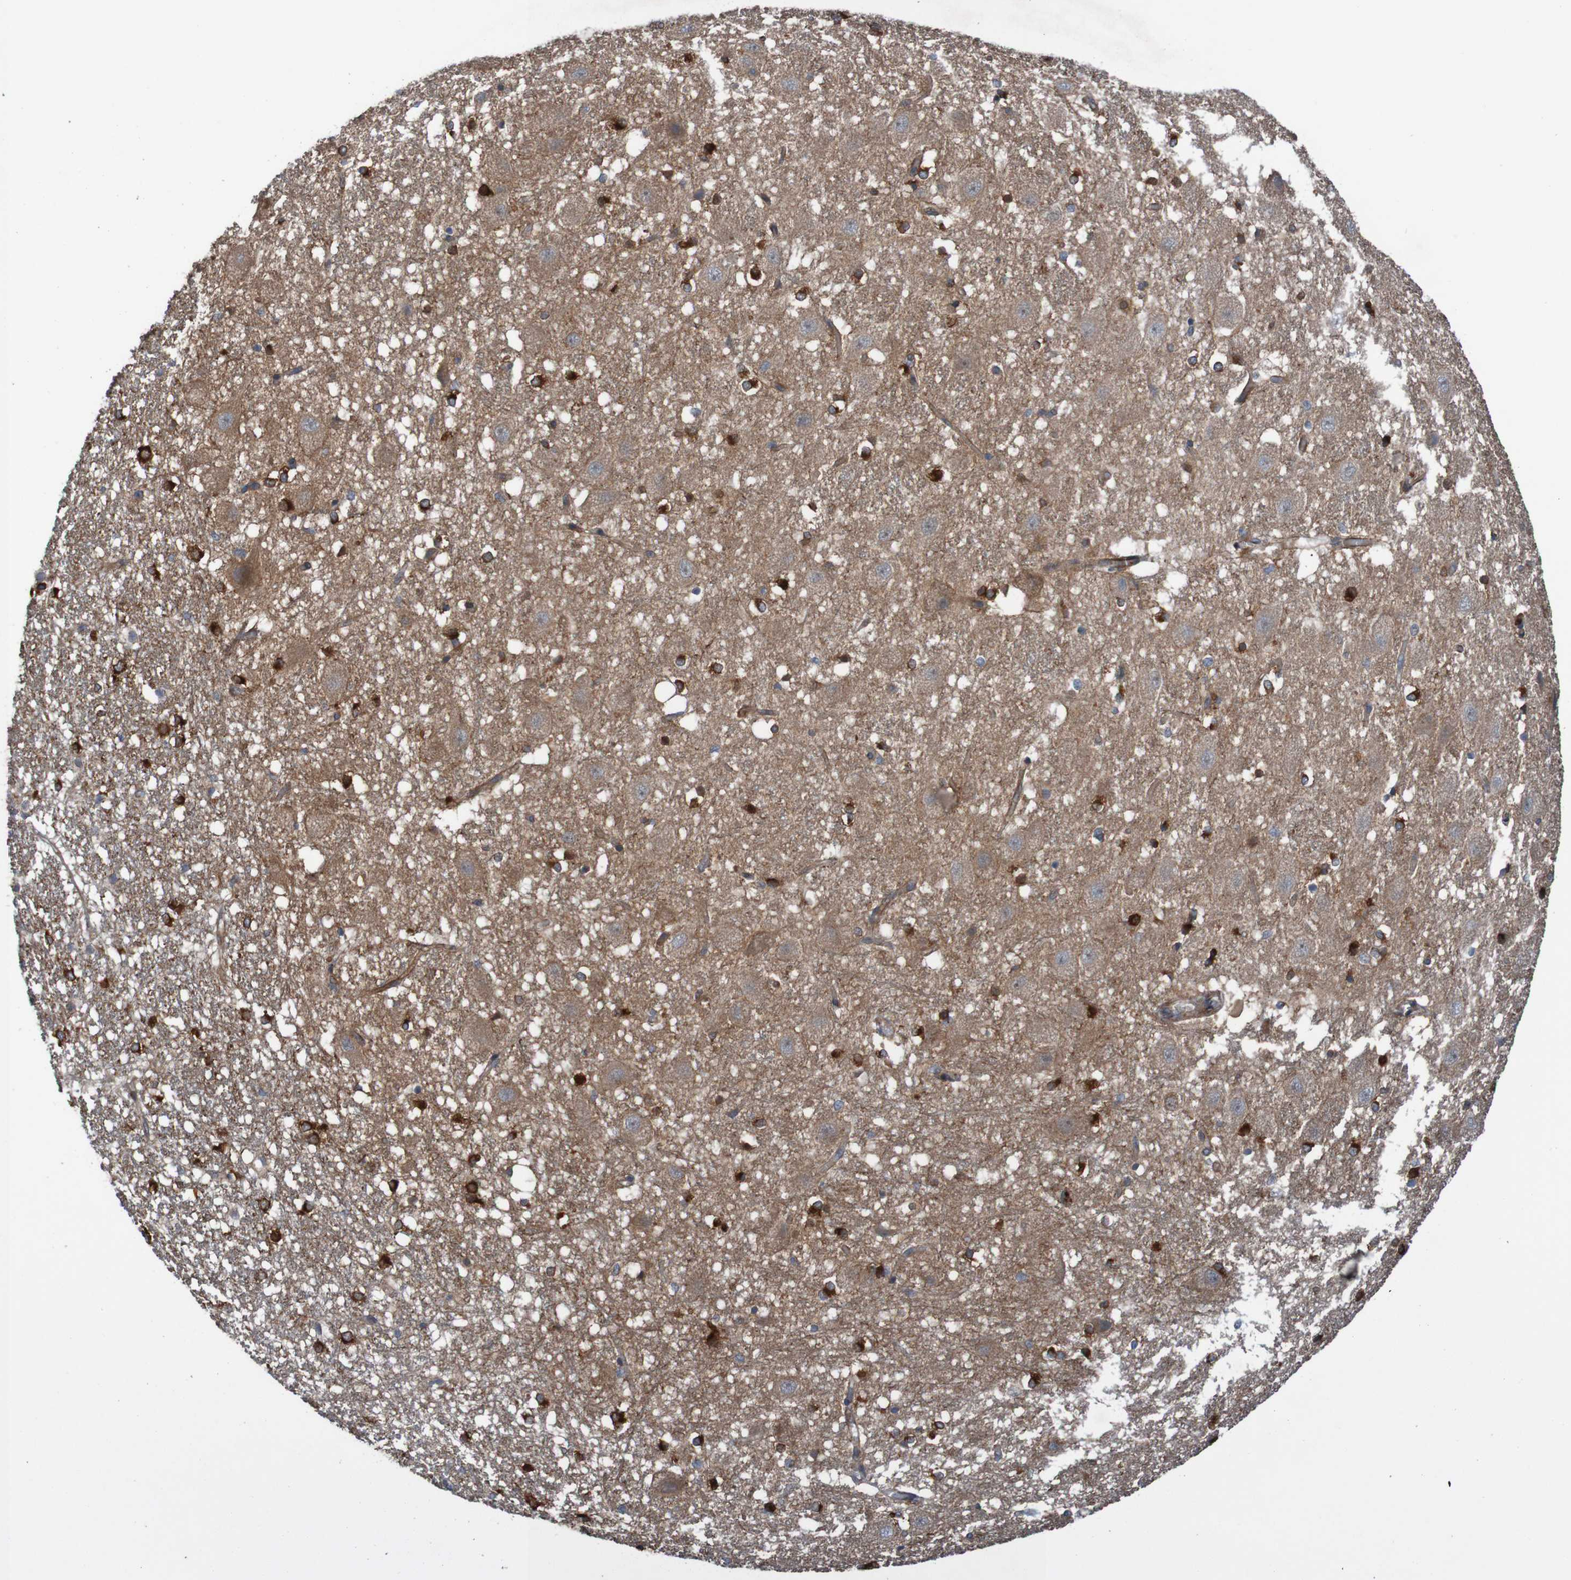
{"staining": {"intensity": "strong", "quantity": ">75%", "location": "cytoplasmic/membranous"}, "tissue": "hippocampus", "cell_type": "Glial cells", "image_type": "normal", "snomed": [{"axis": "morphology", "description": "Normal tissue, NOS"}, {"axis": "topography", "description": "Hippocampus"}], "caption": "The photomicrograph reveals a brown stain indicating the presence of a protein in the cytoplasmic/membranous of glial cells in hippocampus. (DAB (3,3'-diaminobenzidine) = brown stain, brightfield microscopy at high magnification).", "gene": "ST8SIA6", "patient": {"sex": "female", "age": 19}}